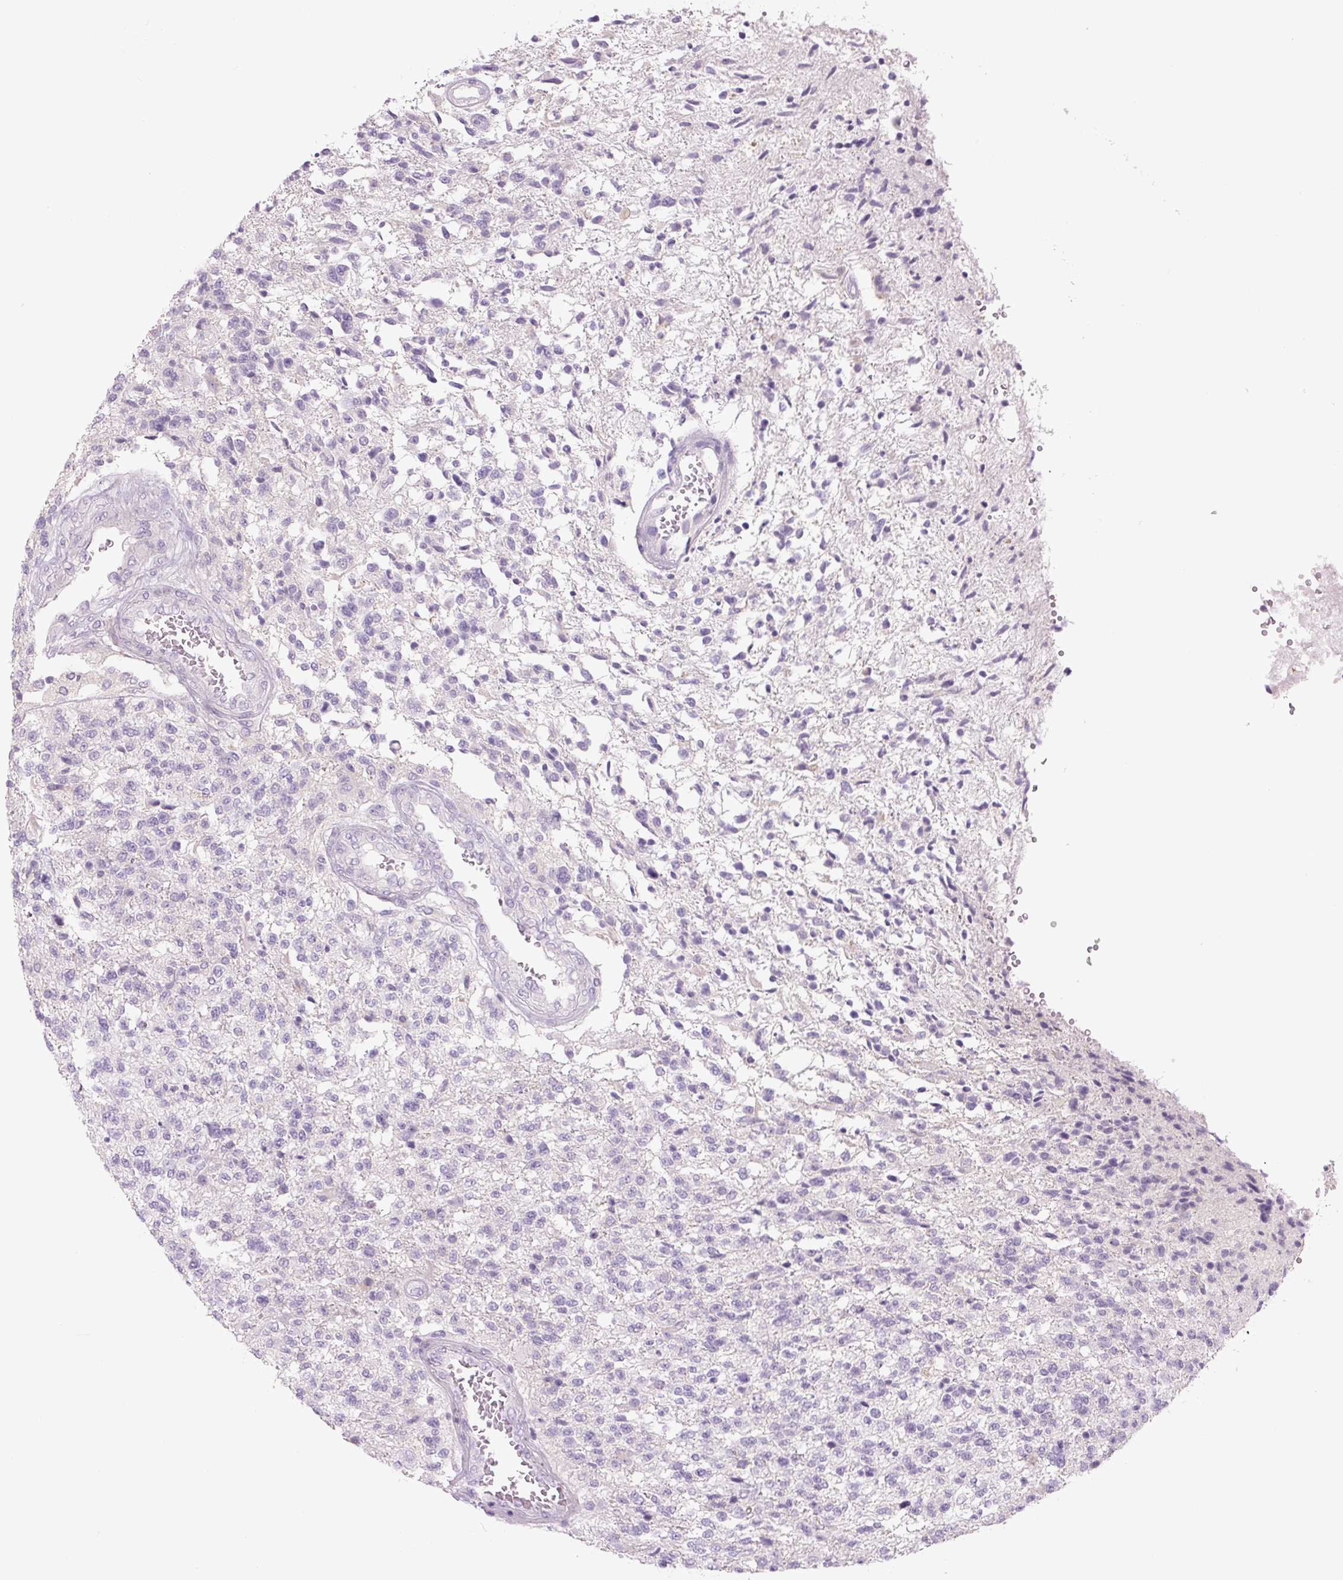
{"staining": {"intensity": "negative", "quantity": "none", "location": "none"}, "tissue": "glioma", "cell_type": "Tumor cells", "image_type": "cancer", "snomed": [{"axis": "morphology", "description": "Glioma, malignant, High grade"}, {"axis": "topography", "description": "Brain"}], "caption": "This is an immunohistochemistry histopathology image of human glioma. There is no positivity in tumor cells.", "gene": "TMEM100", "patient": {"sex": "male", "age": 56}}